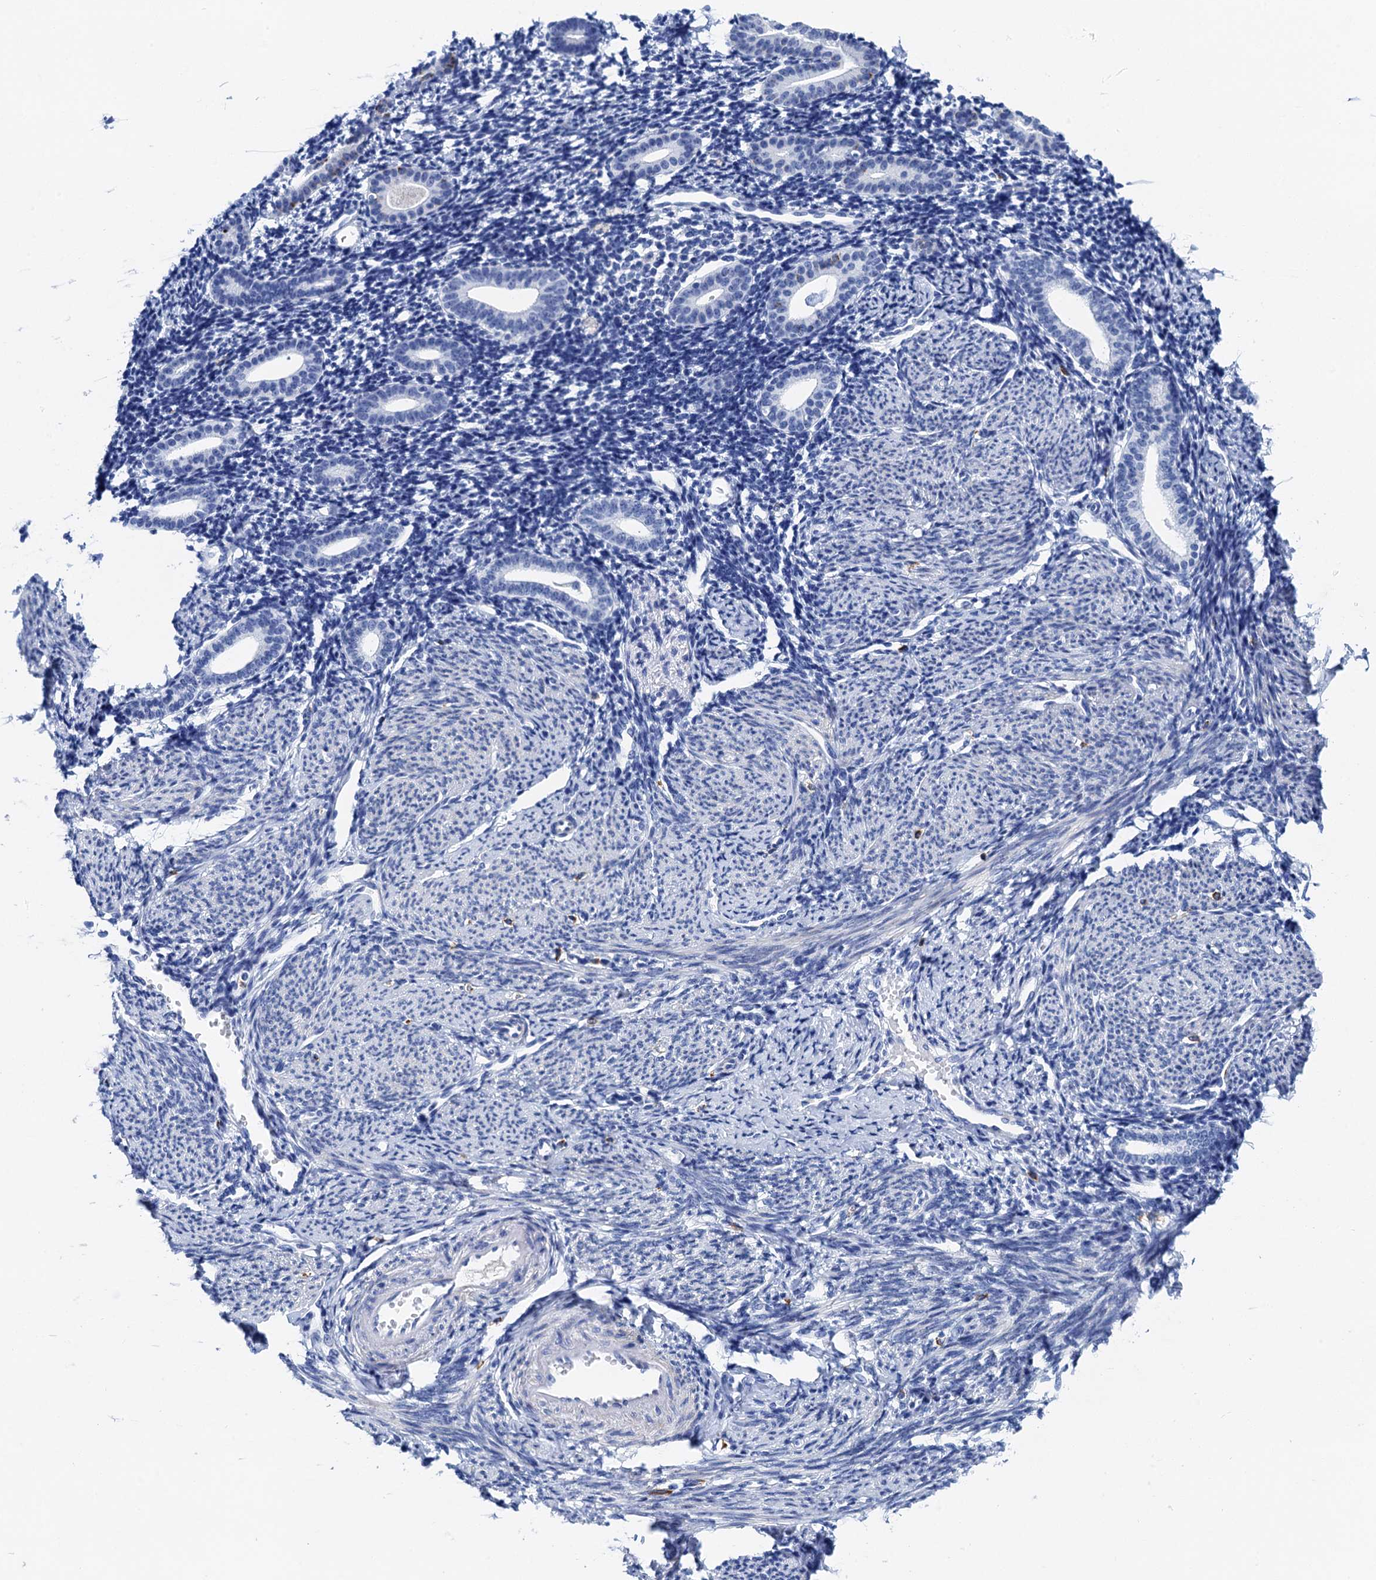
{"staining": {"intensity": "negative", "quantity": "none", "location": "none"}, "tissue": "endometrium", "cell_type": "Cells in endometrial stroma", "image_type": "normal", "snomed": [{"axis": "morphology", "description": "Normal tissue, NOS"}, {"axis": "topography", "description": "Endometrium"}], "caption": "Image shows no significant protein expression in cells in endometrial stroma of benign endometrium. The staining was performed using DAB to visualize the protein expression in brown, while the nuclei were stained in blue with hematoxylin (Magnification: 20x).", "gene": "NLRP10", "patient": {"sex": "female", "age": 56}}